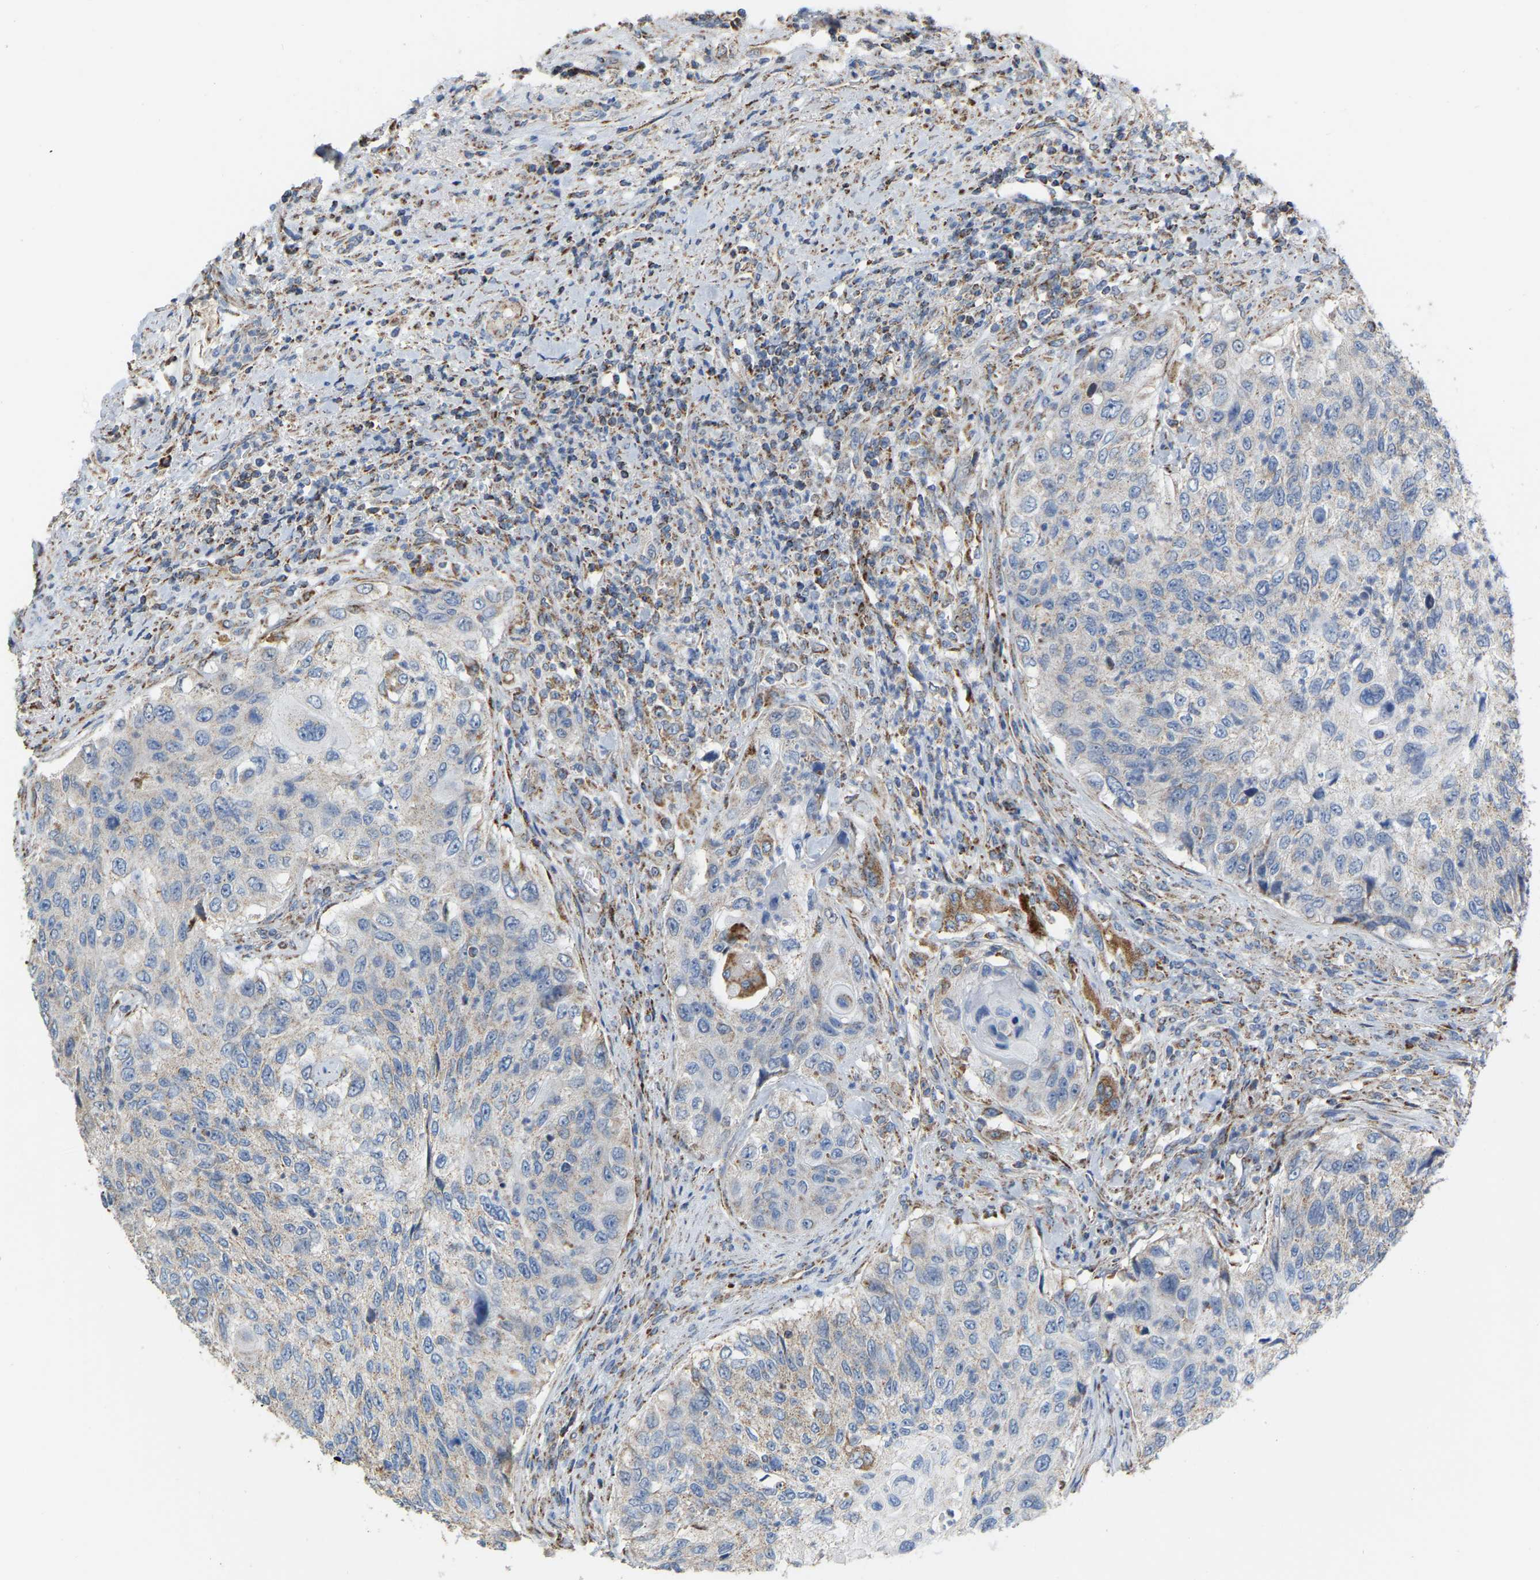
{"staining": {"intensity": "weak", "quantity": "<25%", "location": "cytoplasmic/membranous"}, "tissue": "urothelial cancer", "cell_type": "Tumor cells", "image_type": "cancer", "snomed": [{"axis": "morphology", "description": "Urothelial carcinoma, High grade"}, {"axis": "topography", "description": "Urinary bladder"}], "caption": "Tumor cells are negative for protein expression in human urothelial cancer.", "gene": "CBLB", "patient": {"sex": "female", "age": 60}}